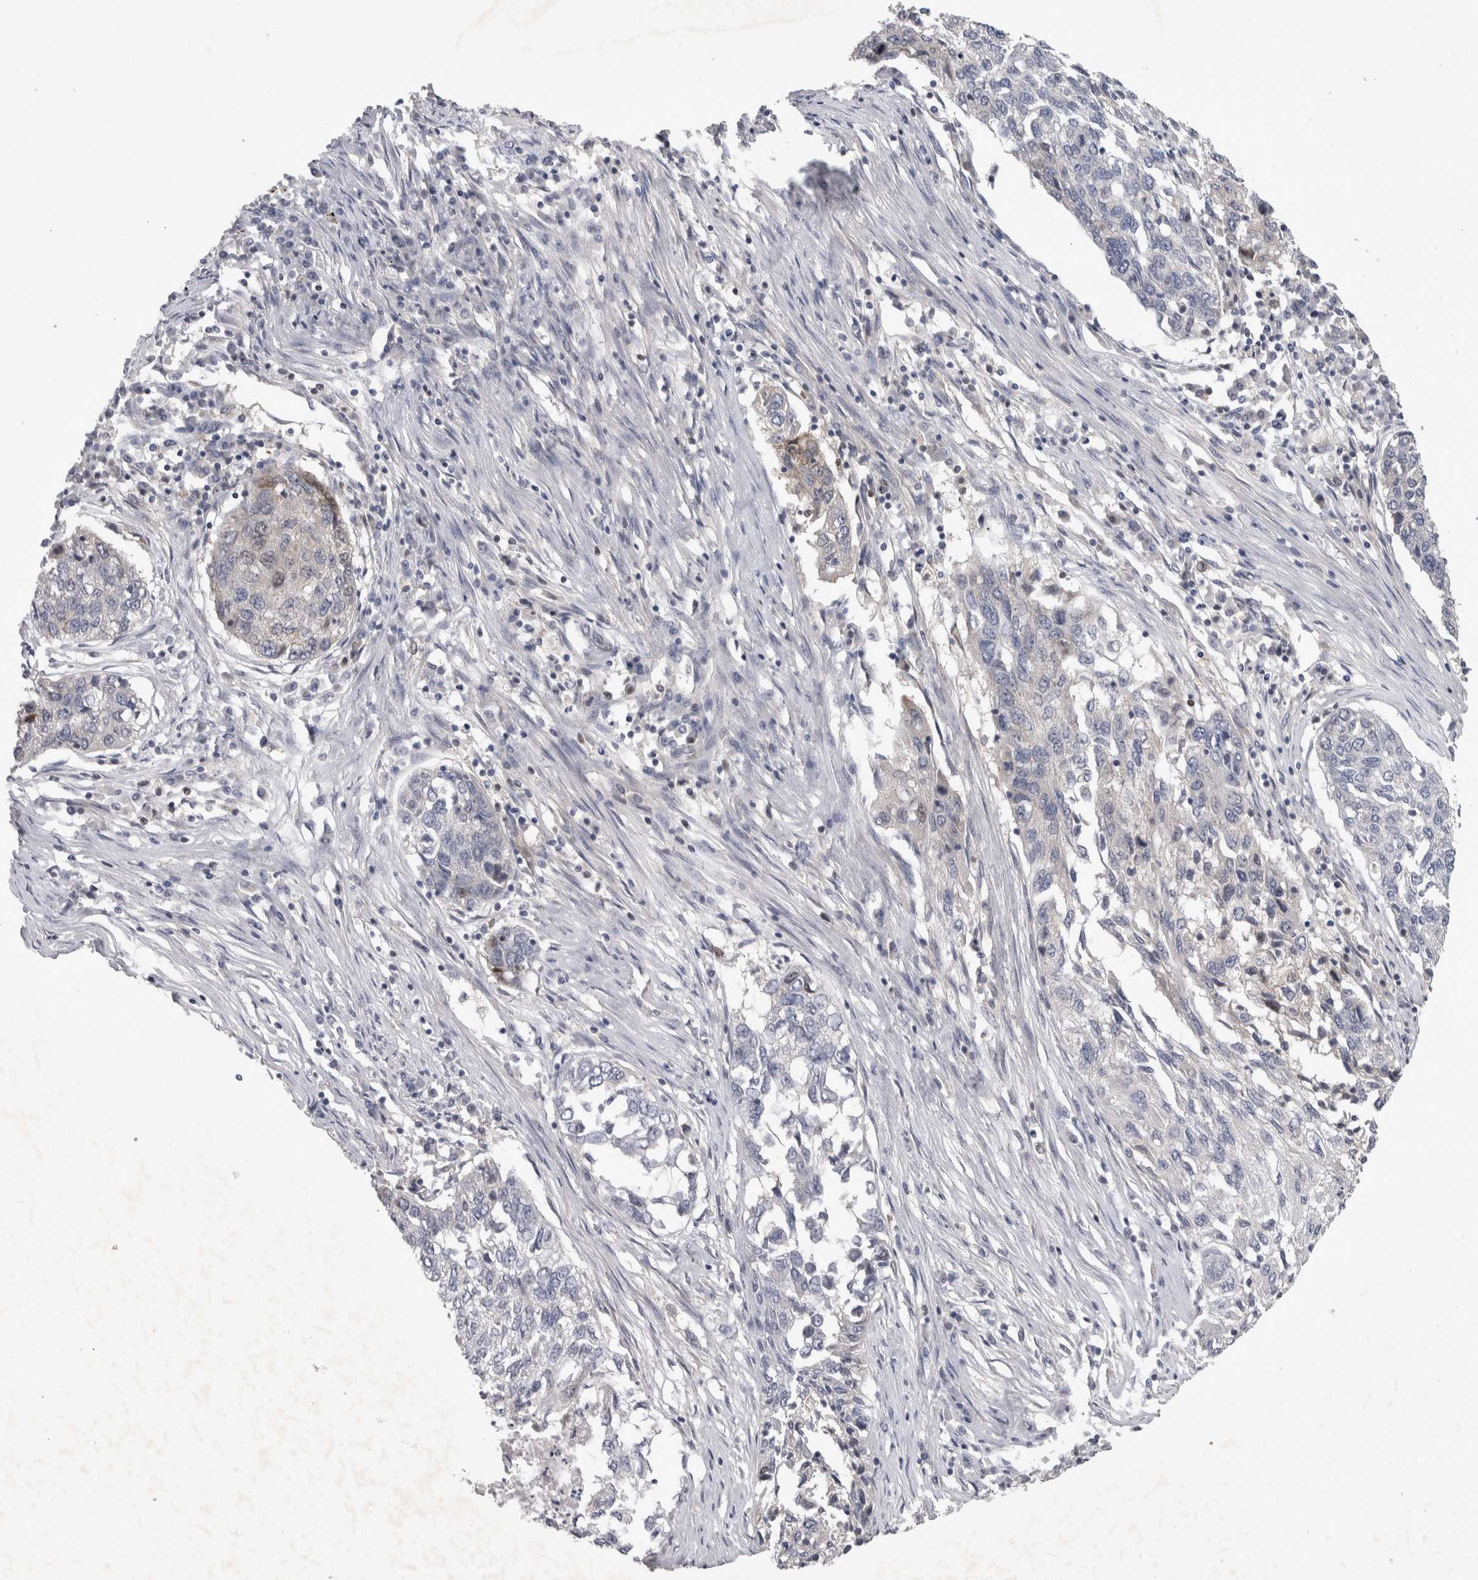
{"staining": {"intensity": "negative", "quantity": "none", "location": "none"}, "tissue": "lung cancer", "cell_type": "Tumor cells", "image_type": "cancer", "snomed": [{"axis": "morphology", "description": "Squamous cell carcinoma, NOS"}, {"axis": "topography", "description": "Lung"}], "caption": "High magnification brightfield microscopy of squamous cell carcinoma (lung) stained with DAB (3,3'-diaminobenzidine) (brown) and counterstained with hematoxylin (blue): tumor cells show no significant positivity.", "gene": "NFKB2", "patient": {"sex": "female", "age": 63}}